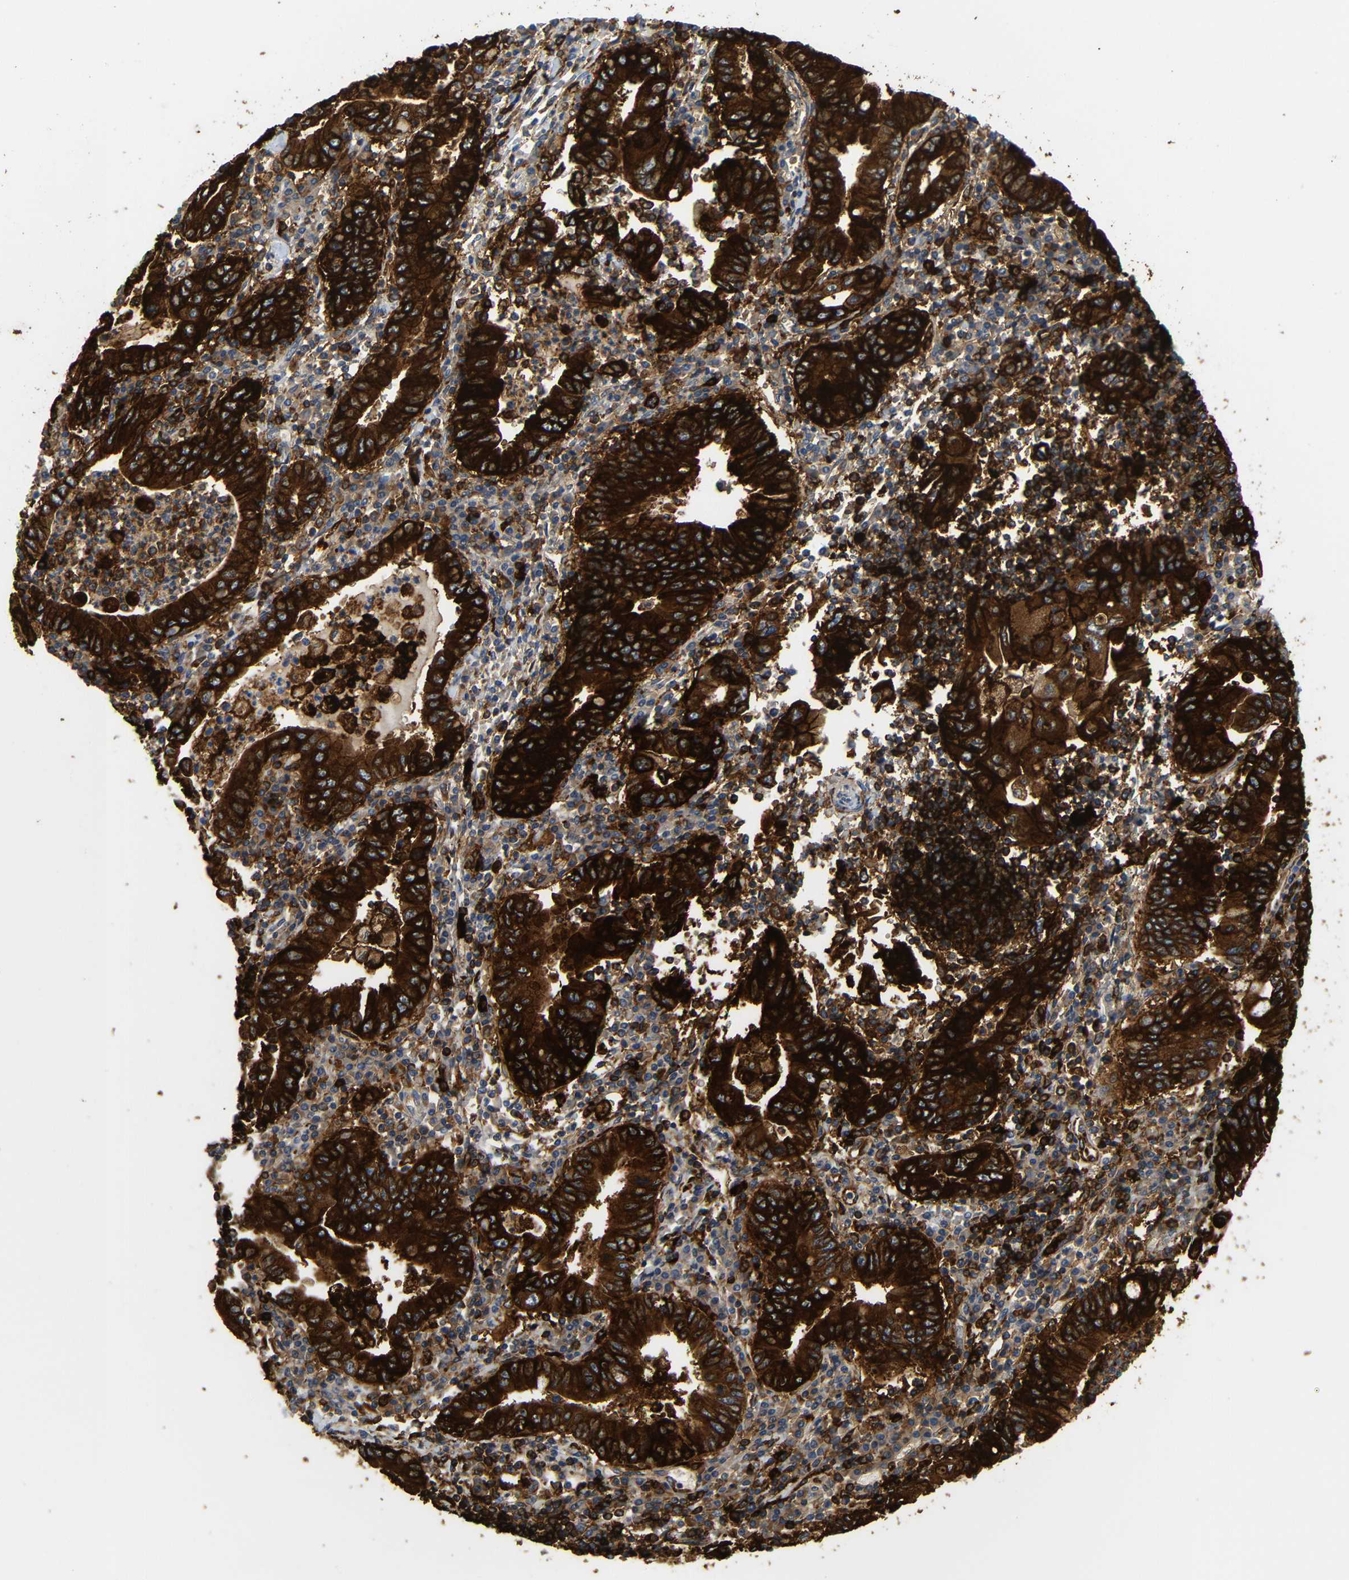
{"staining": {"intensity": "strong", "quantity": ">75%", "location": "cytoplasmic/membranous"}, "tissue": "stomach cancer", "cell_type": "Tumor cells", "image_type": "cancer", "snomed": [{"axis": "morphology", "description": "Normal tissue, NOS"}, {"axis": "morphology", "description": "Adenocarcinoma, NOS"}, {"axis": "topography", "description": "Esophagus"}, {"axis": "topography", "description": "Stomach, upper"}, {"axis": "topography", "description": "Peripheral nerve tissue"}], "caption": "Human adenocarcinoma (stomach) stained for a protein (brown) shows strong cytoplasmic/membranous positive expression in about >75% of tumor cells.", "gene": "HLA-DQB1", "patient": {"sex": "male", "age": 62}}